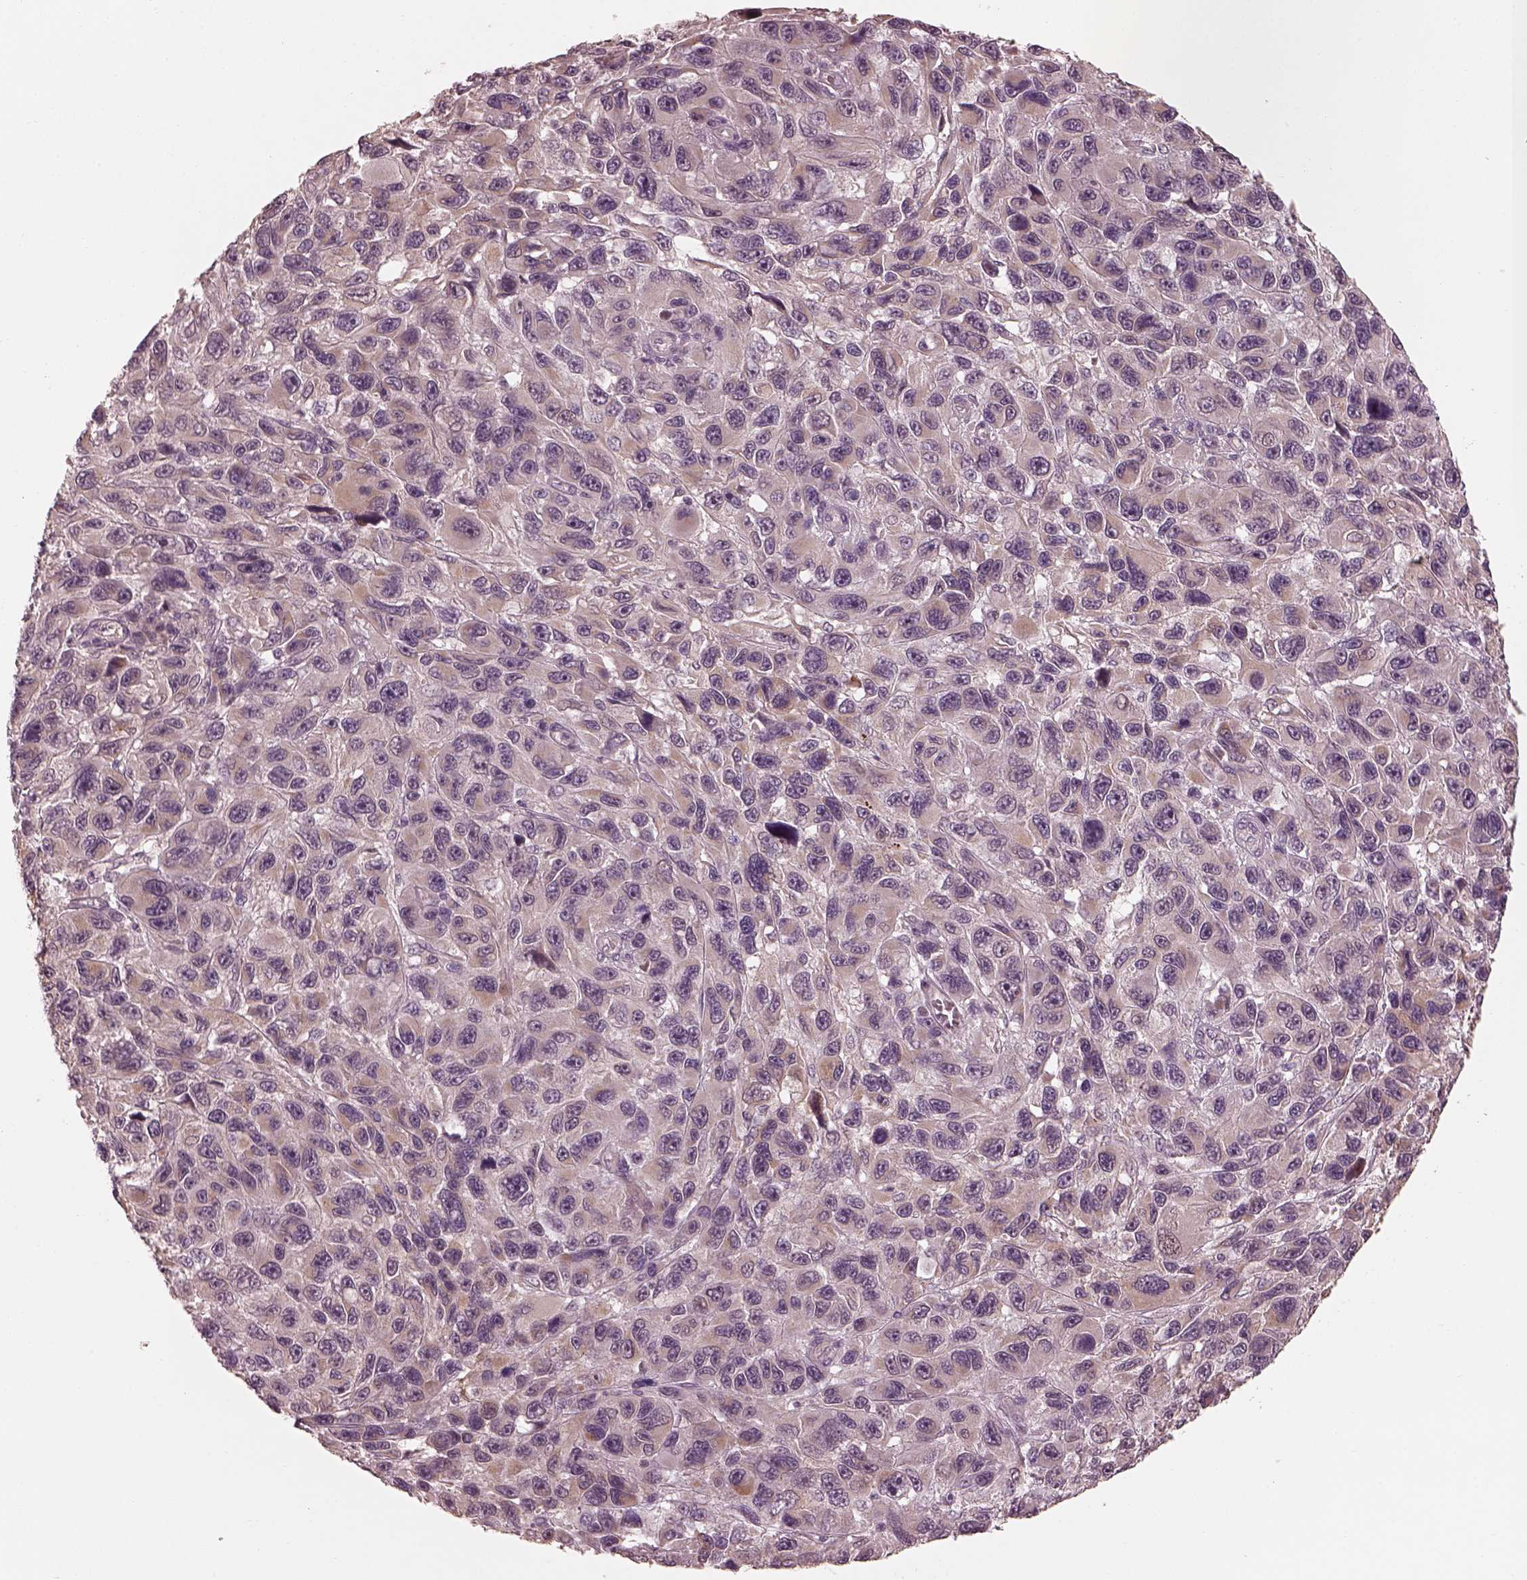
{"staining": {"intensity": "negative", "quantity": "none", "location": "none"}, "tissue": "melanoma", "cell_type": "Tumor cells", "image_type": "cancer", "snomed": [{"axis": "morphology", "description": "Malignant melanoma, NOS"}, {"axis": "topography", "description": "Skin"}], "caption": "High power microscopy histopathology image of an immunohistochemistry image of malignant melanoma, revealing no significant positivity in tumor cells.", "gene": "SLC25A46", "patient": {"sex": "male", "age": 53}}